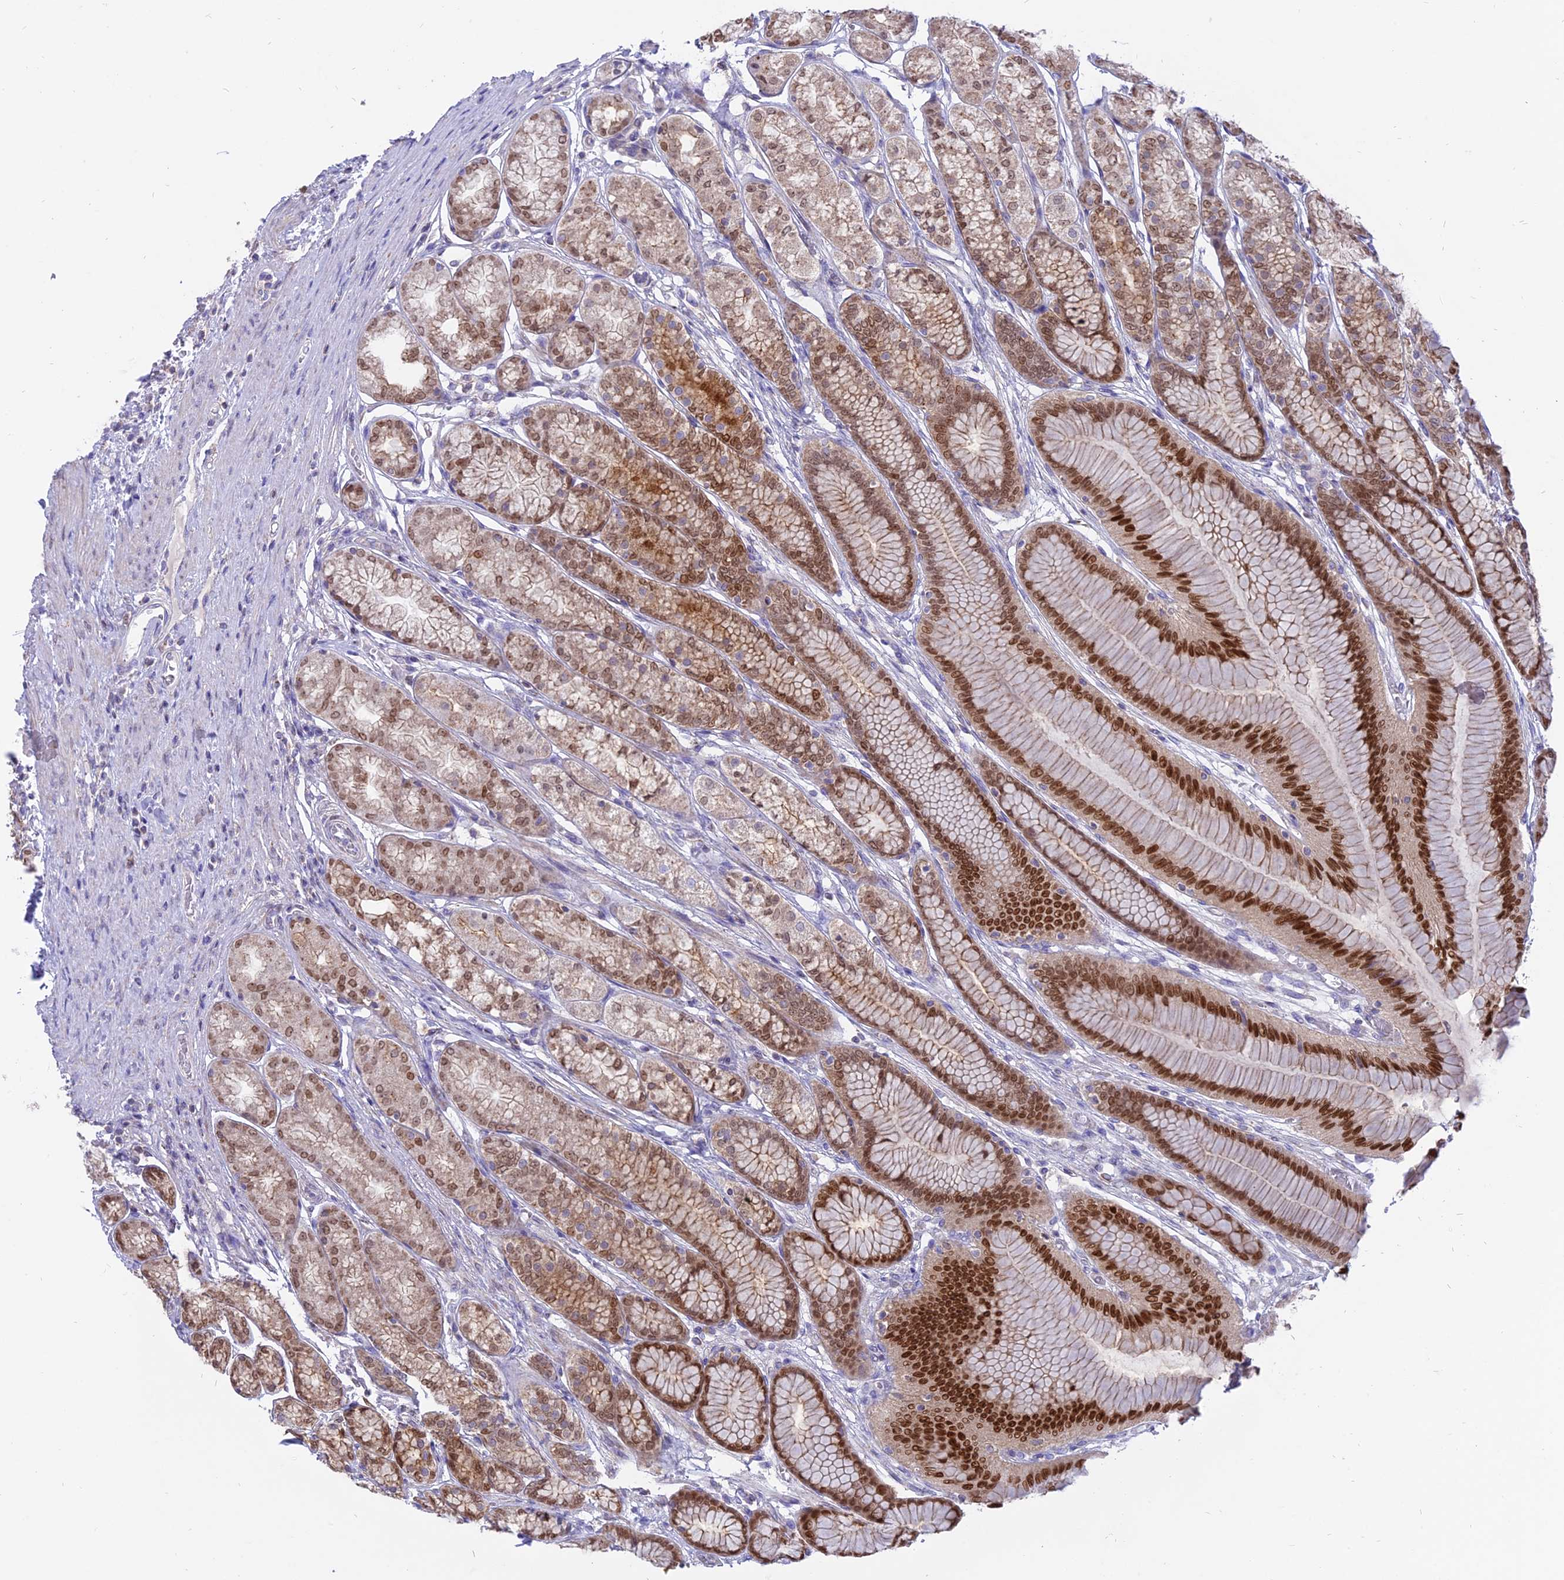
{"staining": {"intensity": "strong", "quantity": "25%-75%", "location": "cytoplasmic/membranous,nuclear"}, "tissue": "stomach", "cell_type": "Glandular cells", "image_type": "normal", "snomed": [{"axis": "morphology", "description": "Normal tissue, NOS"}, {"axis": "morphology", "description": "Adenocarcinoma, NOS"}, {"axis": "morphology", "description": "Adenocarcinoma, High grade"}, {"axis": "topography", "description": "Stomach, upper"}, {"axis": "topography", "description": "Stomach"}], "caption": "An IHC micrograph of normal tissue is shown. Protein staining in brown labels strong cytoplasmic/membranous,nuclear positivity in stomach within glandular cells.", "gene": "CENPV", "patient": {"sex": "female", "age": 65}}